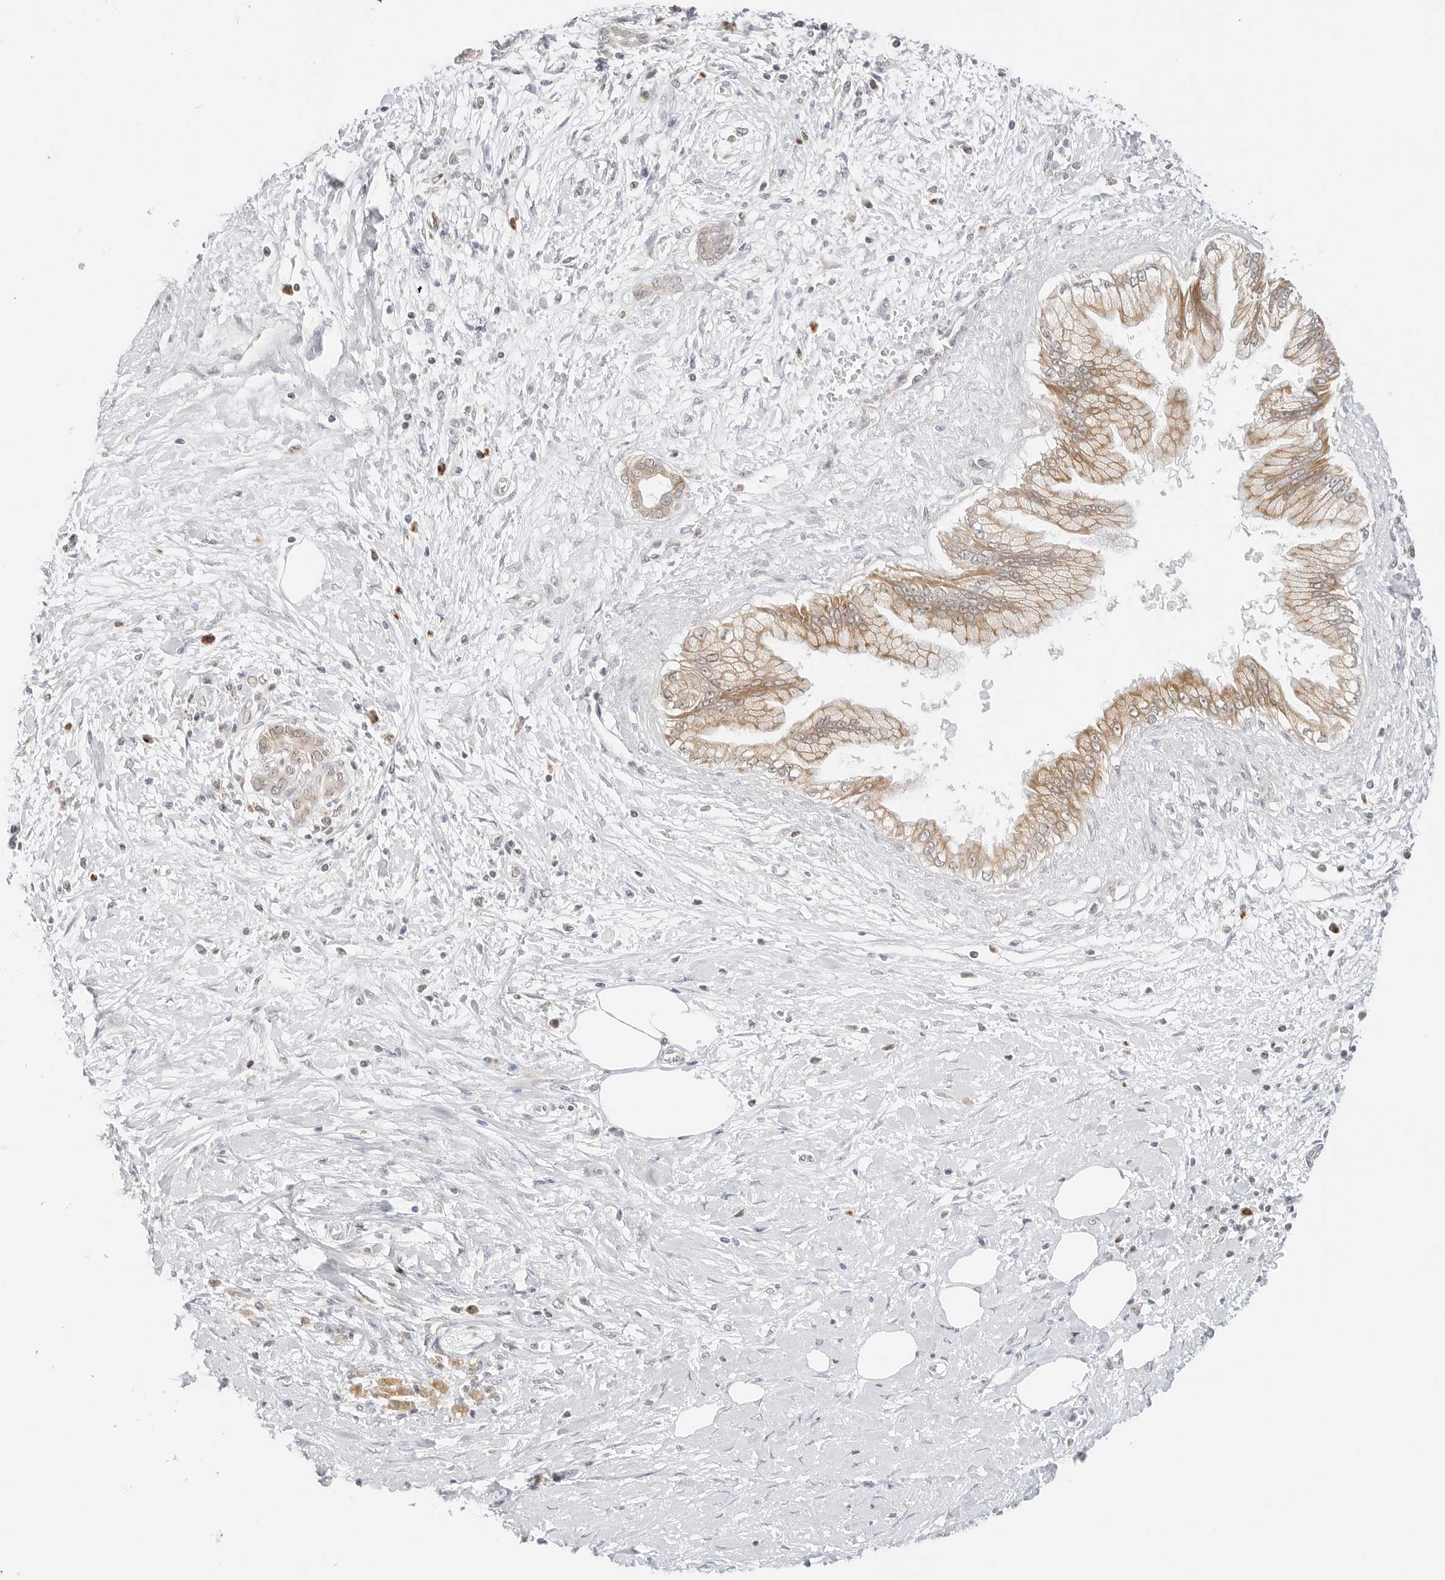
{"staining": {"intensity": "weak", "quantity": ">75%", "location": "cytoplasmic/membranous"}, "tissue": "pancreatic cancer", "cell_type": "Tumor cells", "image_type": "cancer", "snomed": [{"axis": "morphology", "description": "Adenocarcinoma, NOS"}, {"axis": "topography", "description": "Pancreas"}], "caption": "Pancreatic adenocarcinoma stained with immunohistochemistry reveals weak cytoplasmic/membranous positivity in about >75% of tumor cells. Immunohistochemistry stains the protein of interest in brown and the nuclei are stained blue.", "gene": "DYRK4", "patient": {"sex": "male", "age": 58}}